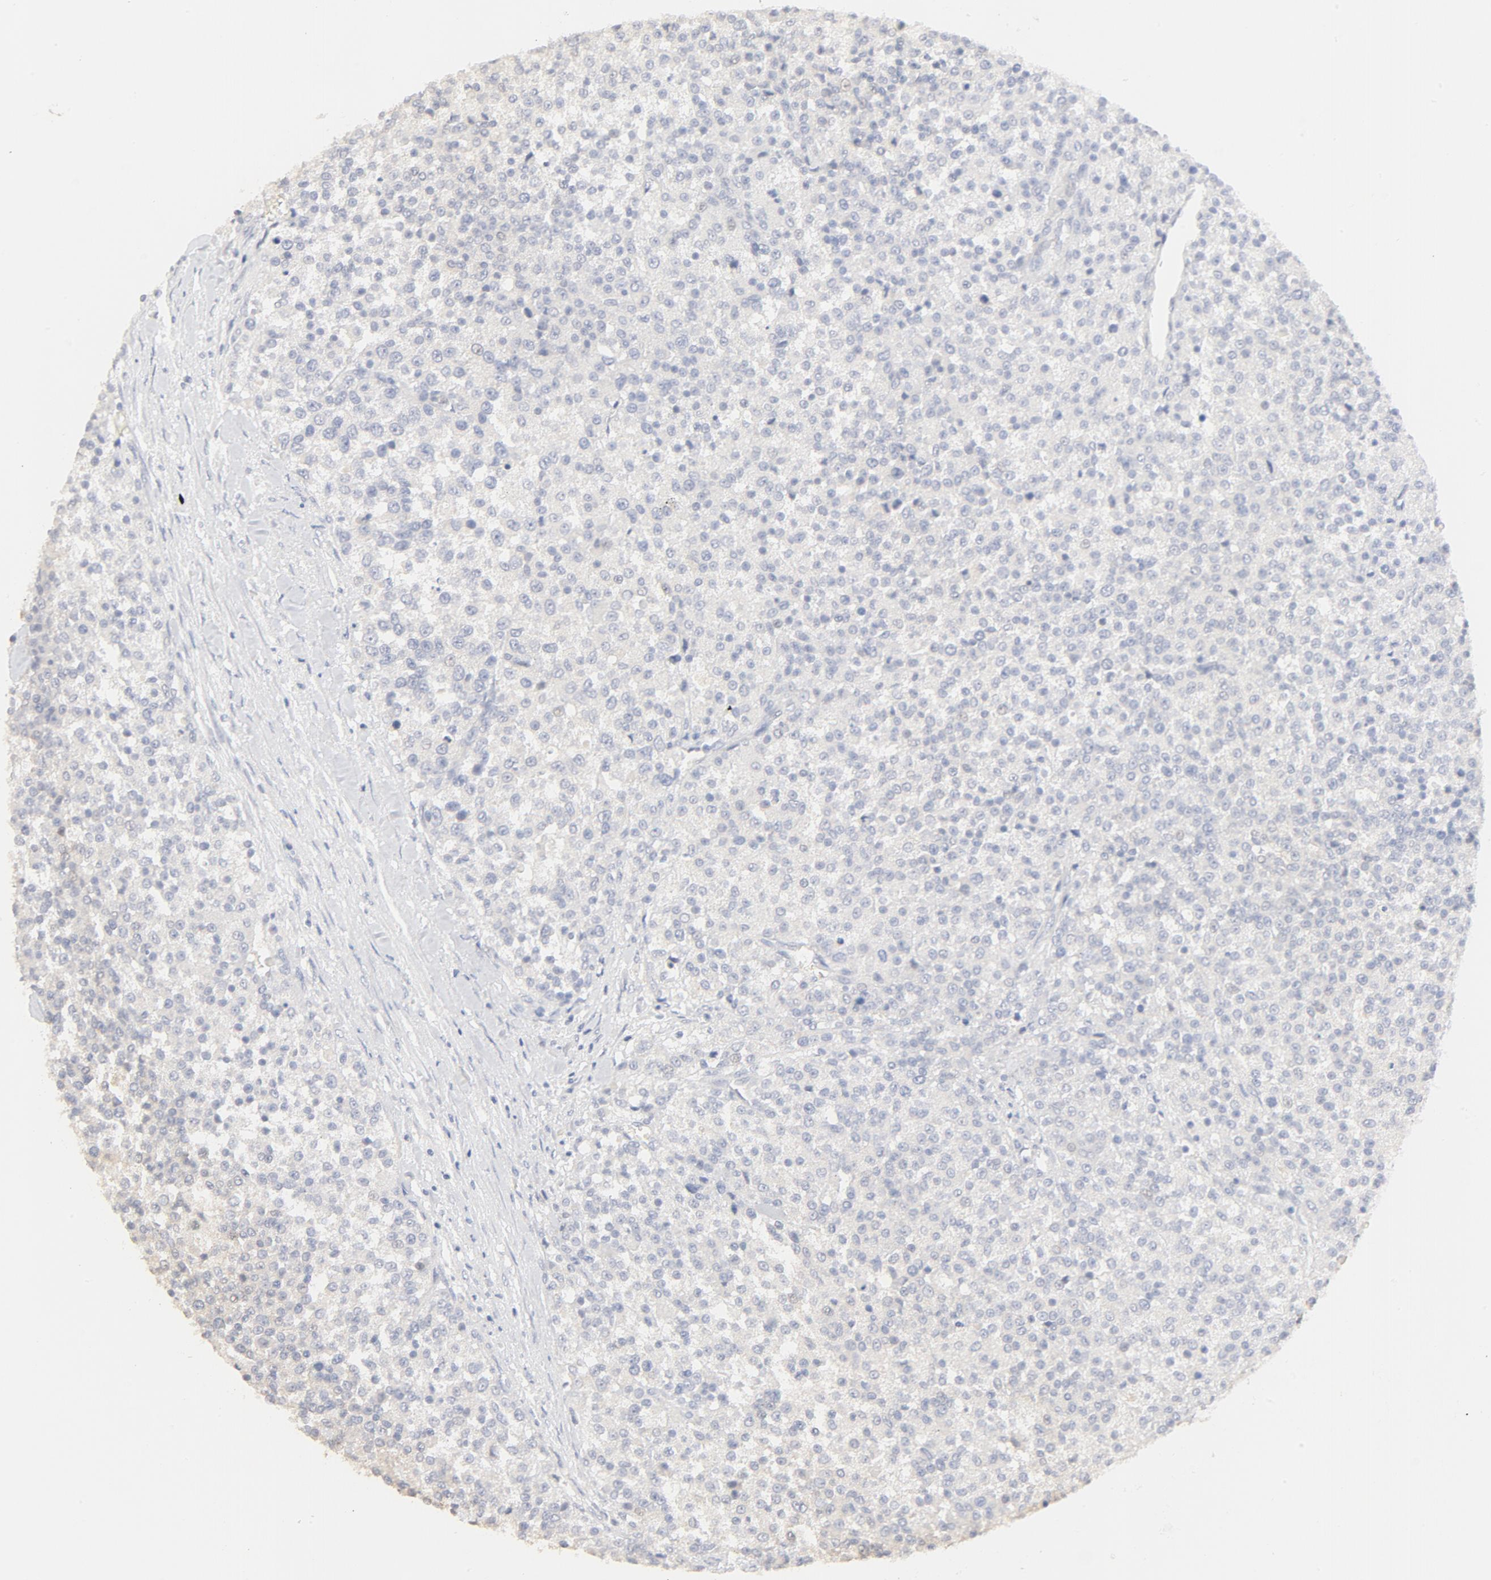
{"staining": {"intensity": "negative", "quantity": "none", "location": "none"}, "tissue": "testis cancer", "cell_type": "Tumor cells", "image_type": "cancer", "snomed": [{"axis": "morphology", "description": "Seminoma, NOS"}, {"axis": "topography", "description": "Testis"}], "caption": "Immunohistochemistry (IHC) of seminoma (testis) demonstrates no staining in tumor cells.", "gene": "FCGBP", "patient": {"sex": "male", "age": 59}}